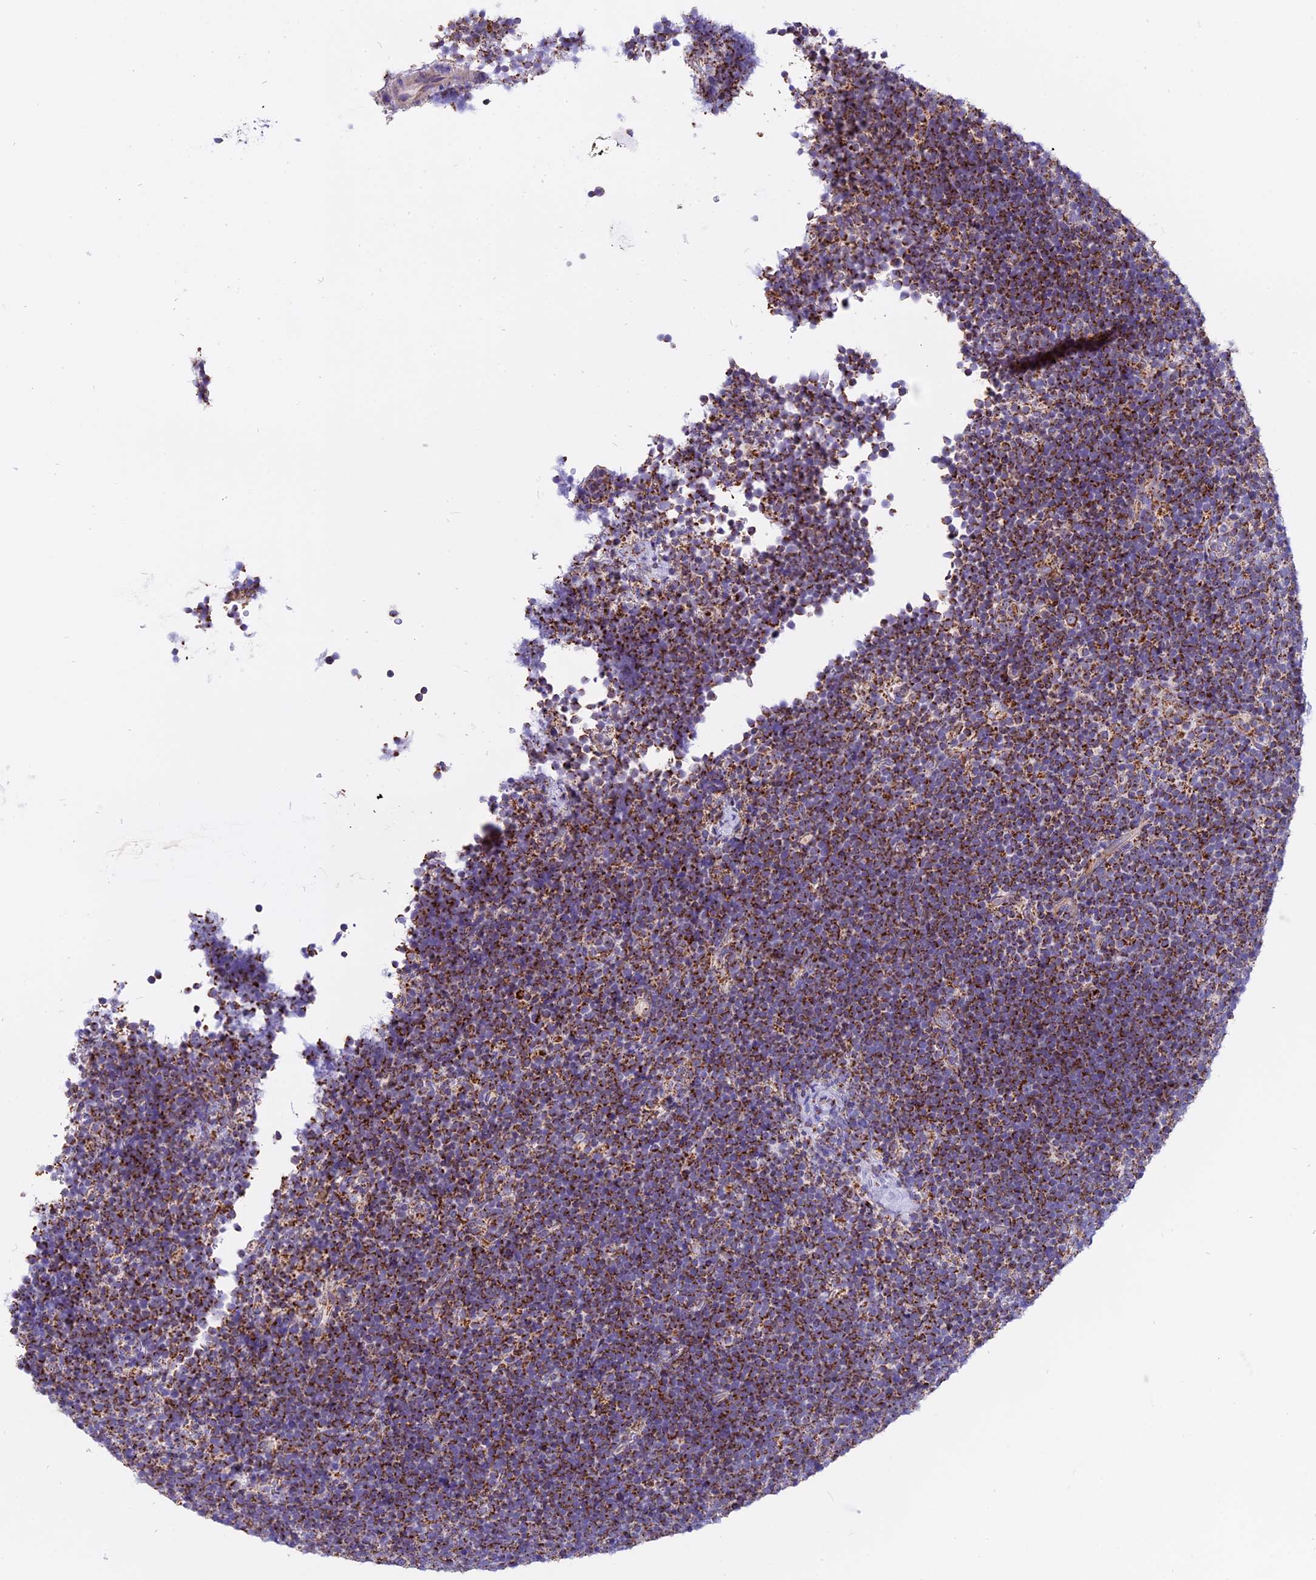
{"staining": {"intensity": "strong", "quantity": ">75%", "location": "cytoplasmic/membranous"}, "tissue": "lymphoma", "cell_type": "Tumor cells", "image_type": "cancer", "snomed": [{"axis": "morphology", "description": "Malignant lymphoma, non-Hodgkin's type, High grade"}, {"axis": "topography", "description": "Lymph node"}], "caption": "Immunohistochemistry (IHC) photomicrograph of malignant lymphoma, non-Hodgkin's type (high-grade) stained for a protein (brown), which displays high levels of strong cytoplasmic/membranous positivity in approximately >75% of tumor cells.", "gene": "MRPS34", "patient": {"sex": "male", "age": 13}}